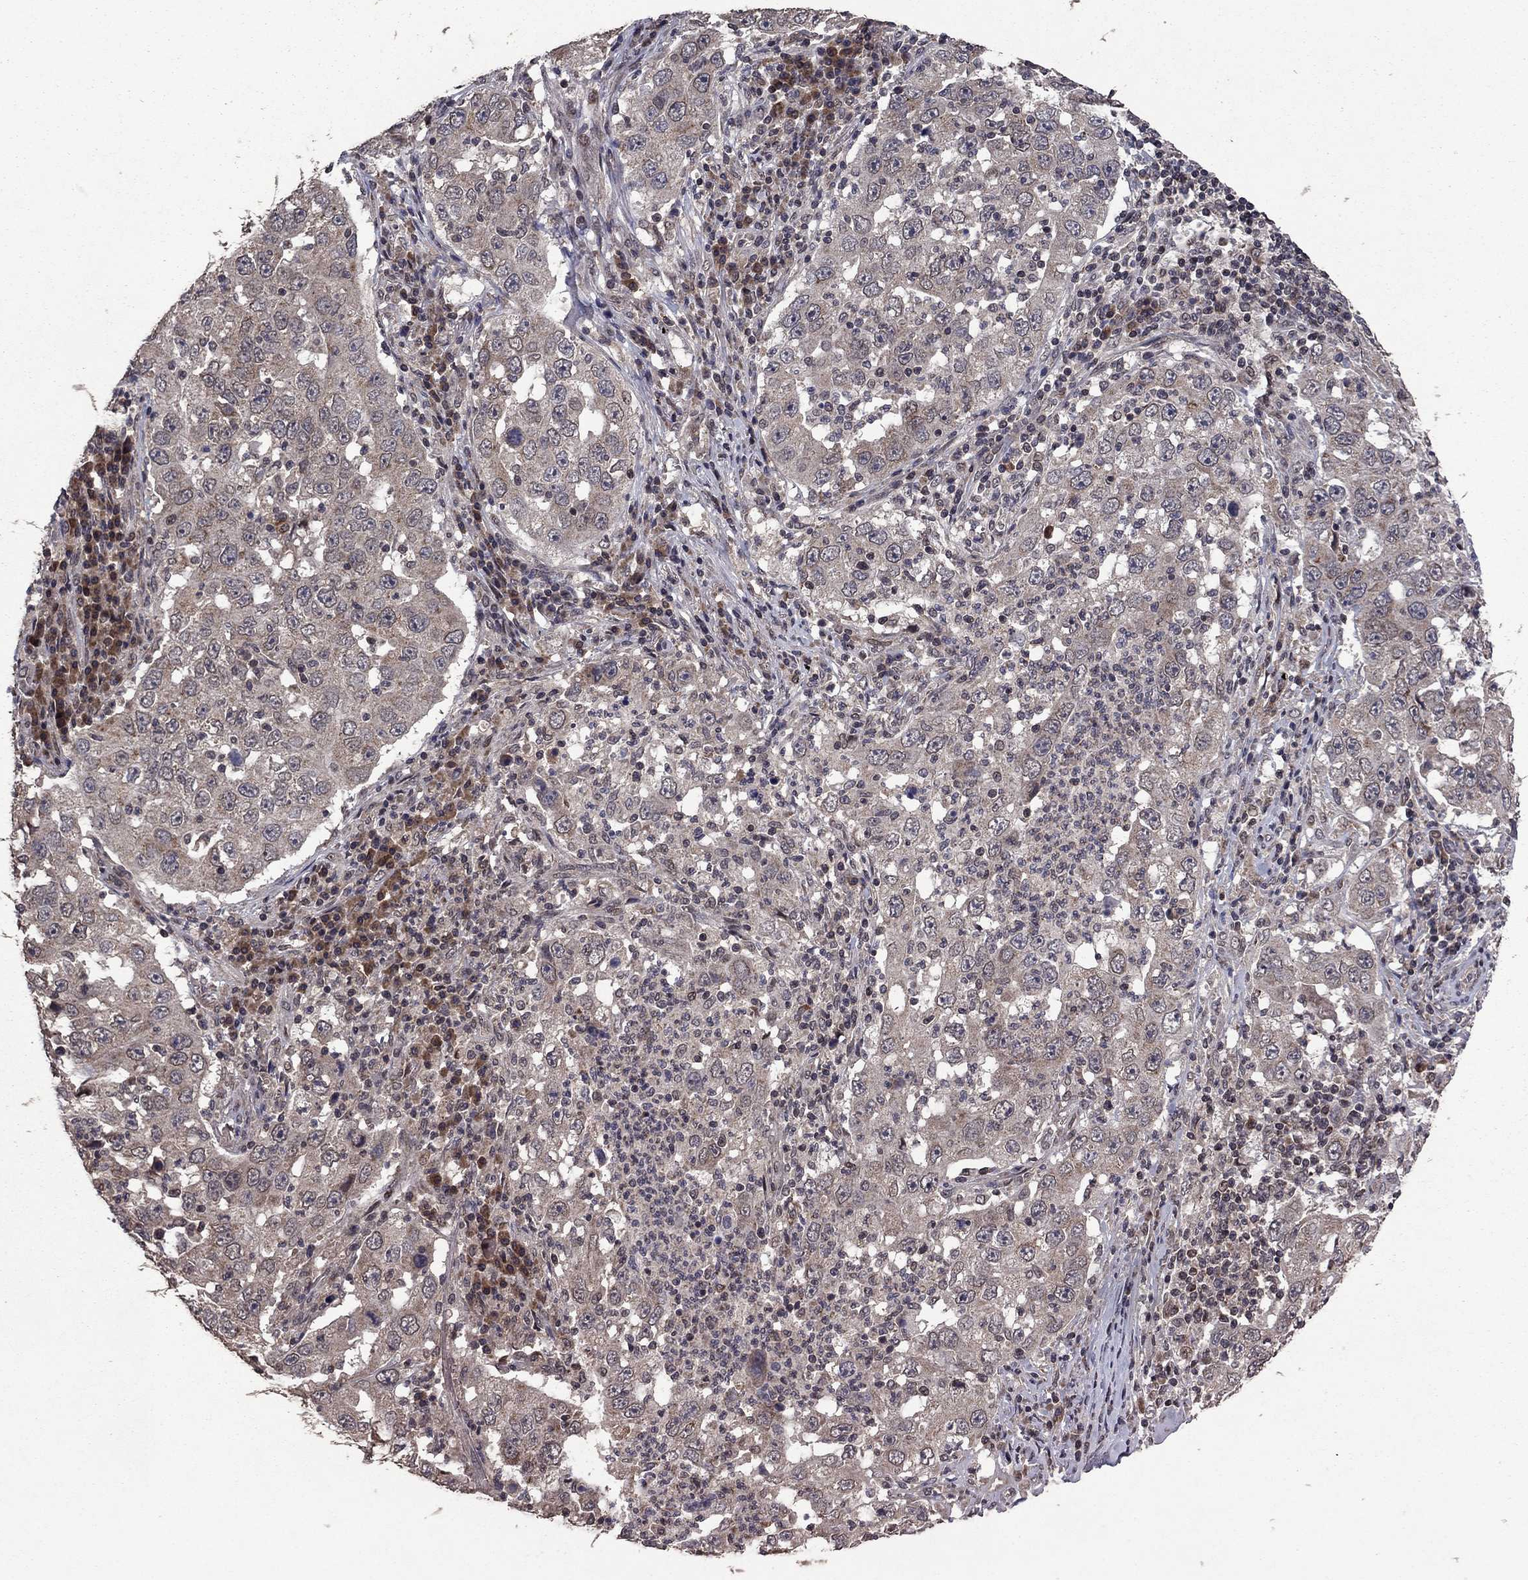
{"staining": {"intensity": "negative", "quantity": "none", "location": "none"}, "tissue": "lung cancer", "cell_type": "Tumor cells", "image_type": "cancer", "snomed": [{"axis": "morphology", "description": "Adenocarcinoma, NOS"}, {"axis": "topography", "description": "Lung"}], "caption": "Immunohistochemistry of human lung adenocarcinoma displays no positivity in tumor cells. (Stains: DAB (3,3'-diaminobenzidine) immunohistochemistry (IHC) with hematoxylin counter stain, Microscopy: brightfield microscopy at high magnification).", "gene": "DHRS1", "patient": {"sex": "male", "age": 73}}